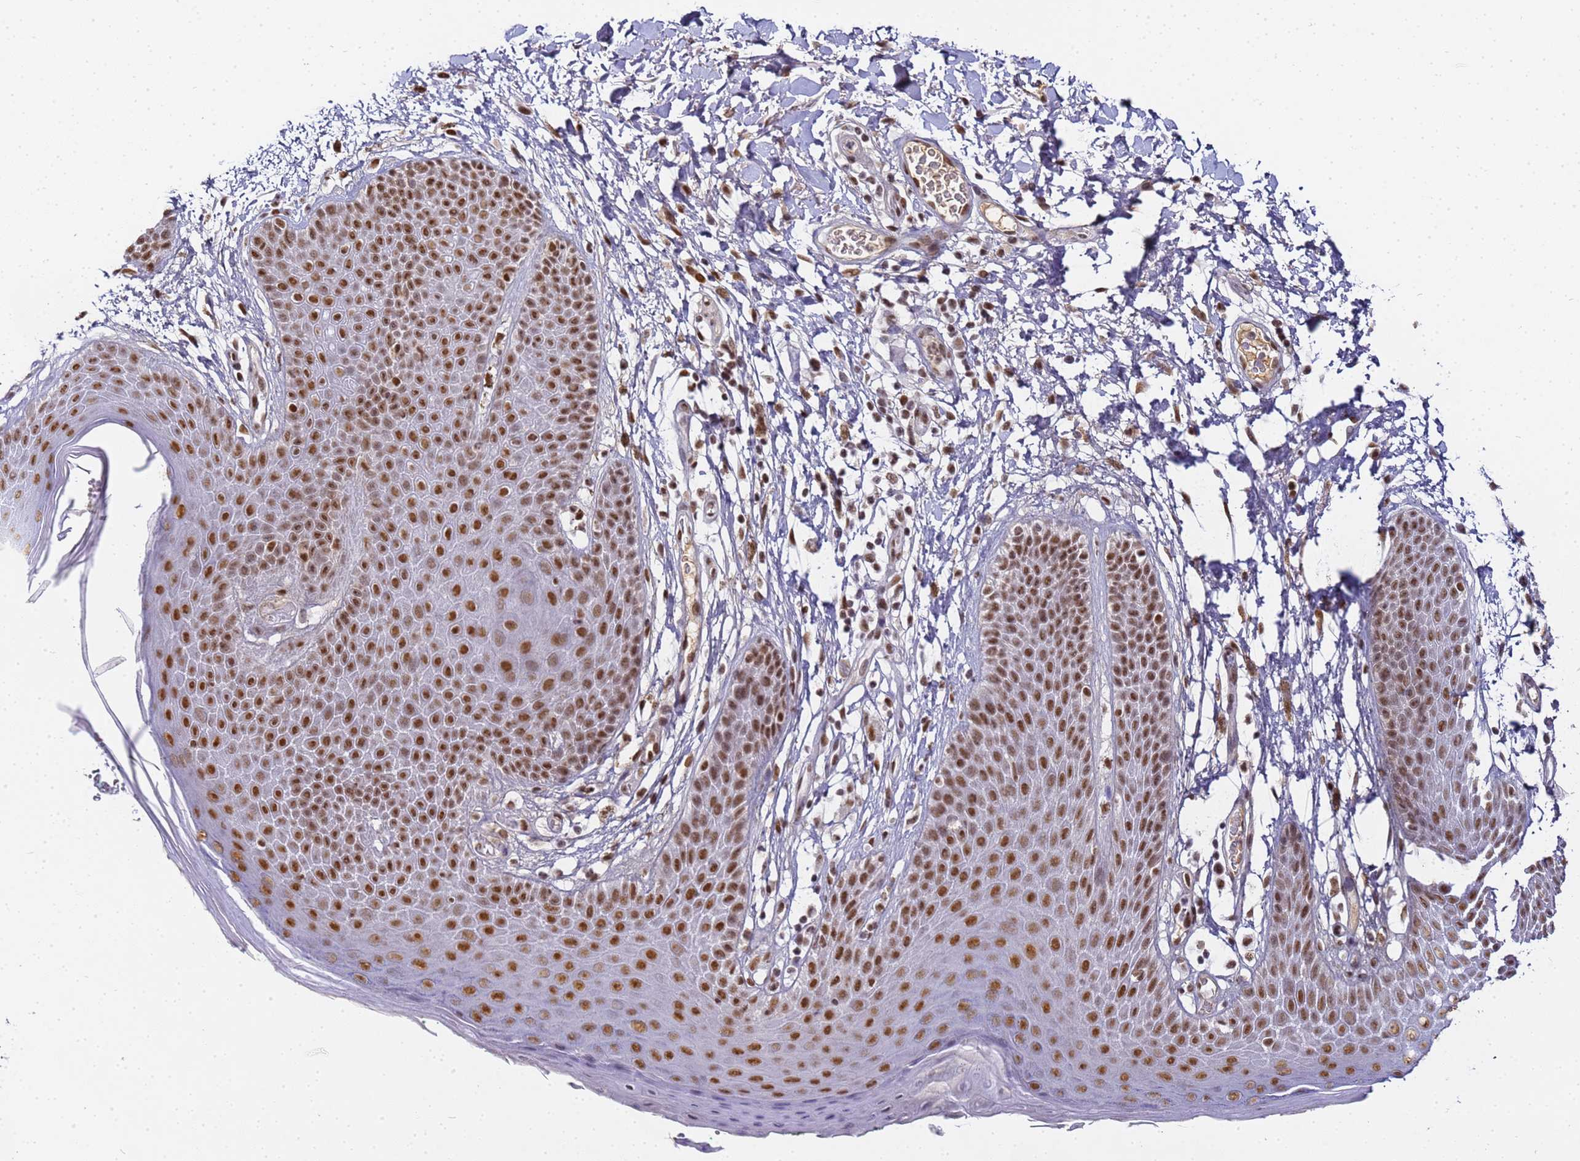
{"staining": {"intensity": "strong", "quantity": ">75%", "location": "nuclear"}, "tissue": "skin", "cell_type": "Epidermal cells", "image_type": "normal", "snomed": [{"axis": "morphology", "description": "Normal tissue, NOS"}, {"axis": "topography", "description": "Anal"}], "caption": "Normal skin demonstrates strong nuclear staining in approximately >75% of epidermal cells, visualized by immunohistochemistry.", "gene": "RBM12", "patient": {"sex": "male", "age": 74}}